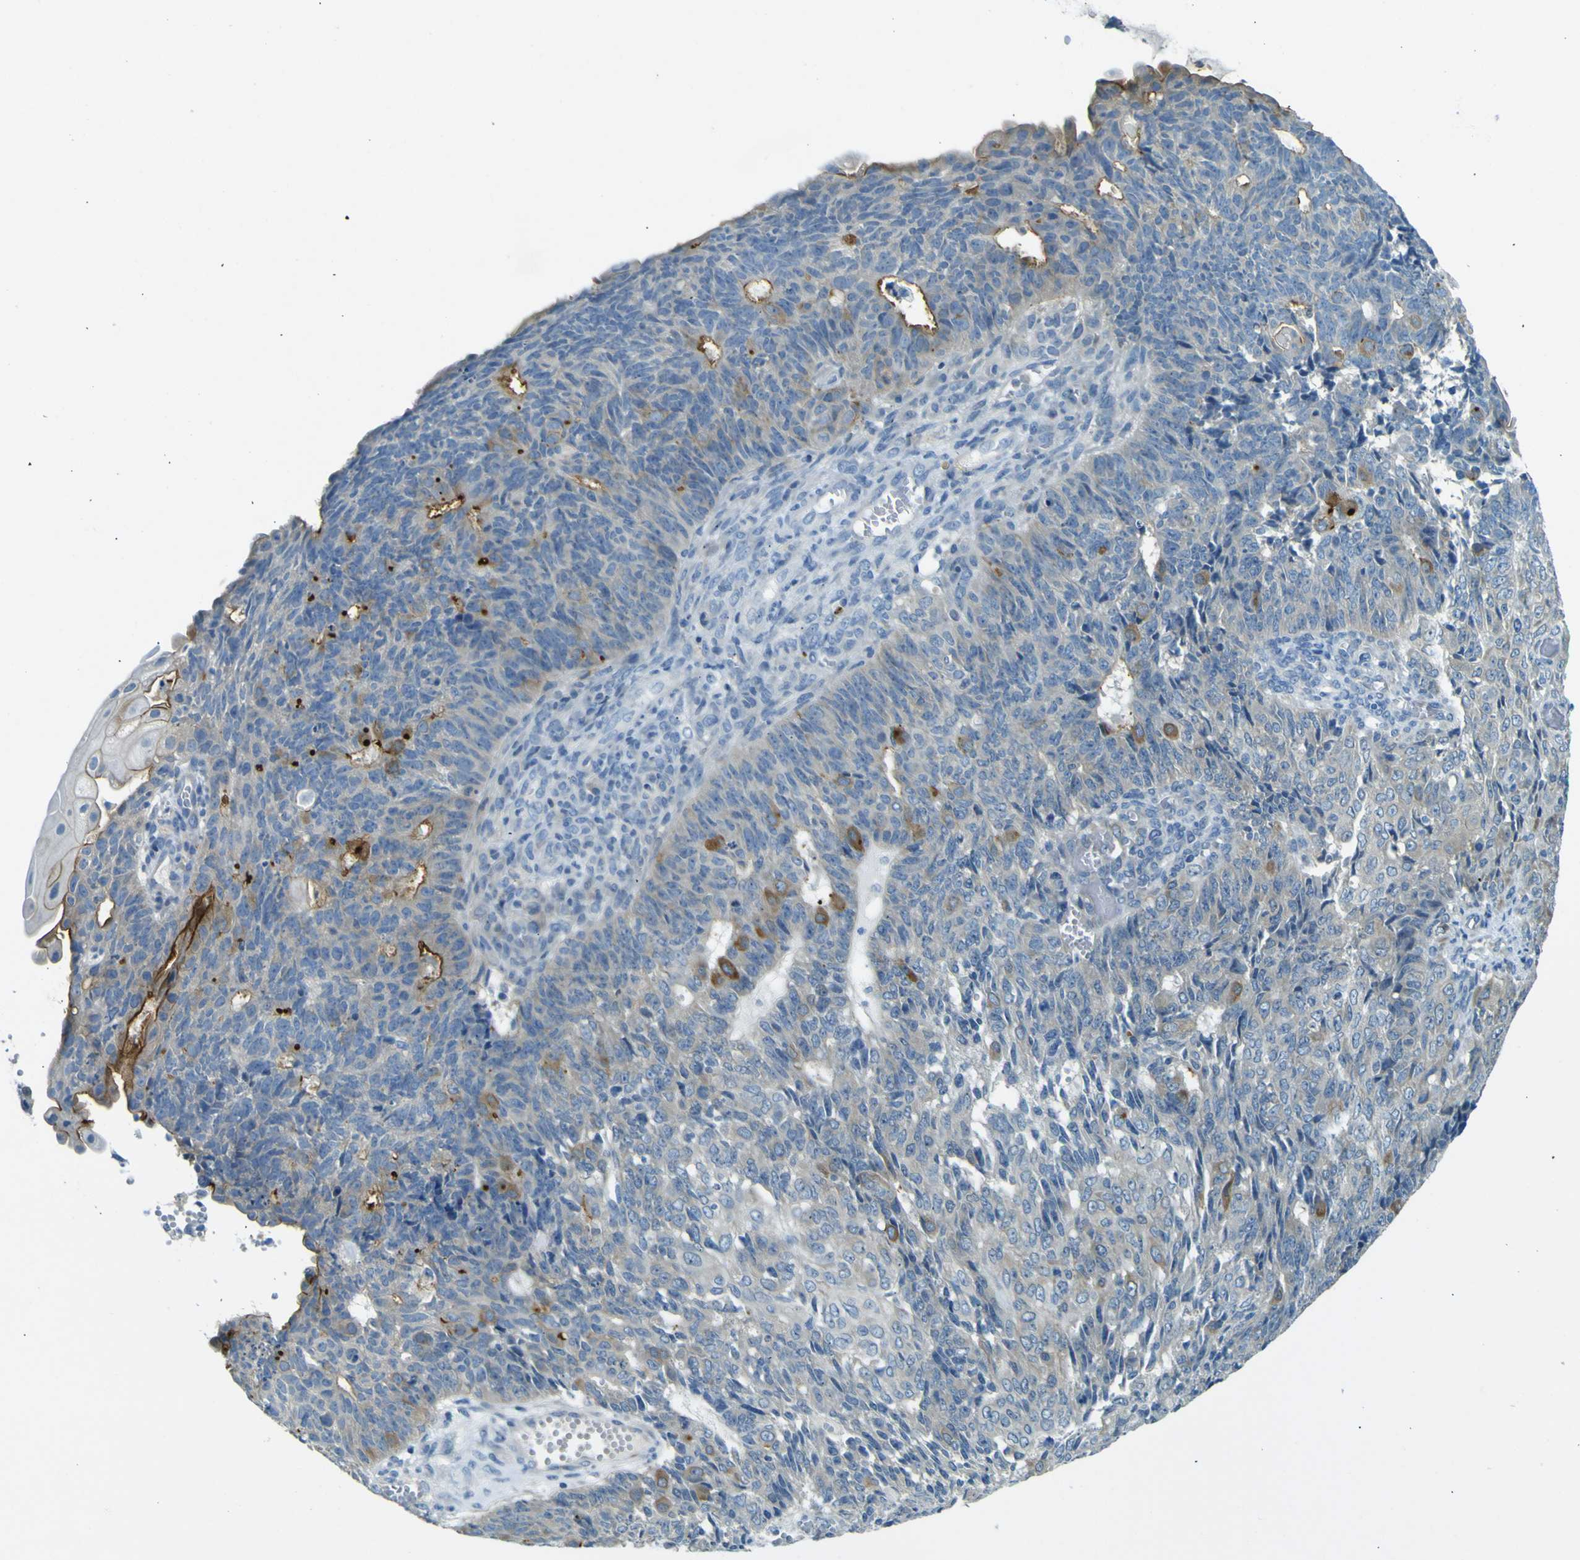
{"staining": {"intensity": "moderate", "quantity": "<25%", "location": "cytoplasmic/membranous"}, "tissue": "endometrial cancer", "cell_type": "Tumor cells", "image_type": "cancer", "snomed": [{"axis": "morphology", "description": "Adenocarcinoma, NOS"}, {"axis": "topography", "description": "Endometrium"}], "caption": "Brown immunohistochemical staining in adenocarcinoma (endometrial) exhibits moderate cytoplasmic/membranous positivity in approximately <25% of tumor cells.", "gene": "SORCS1", "patient": {"sex": "female", "age": 32}}